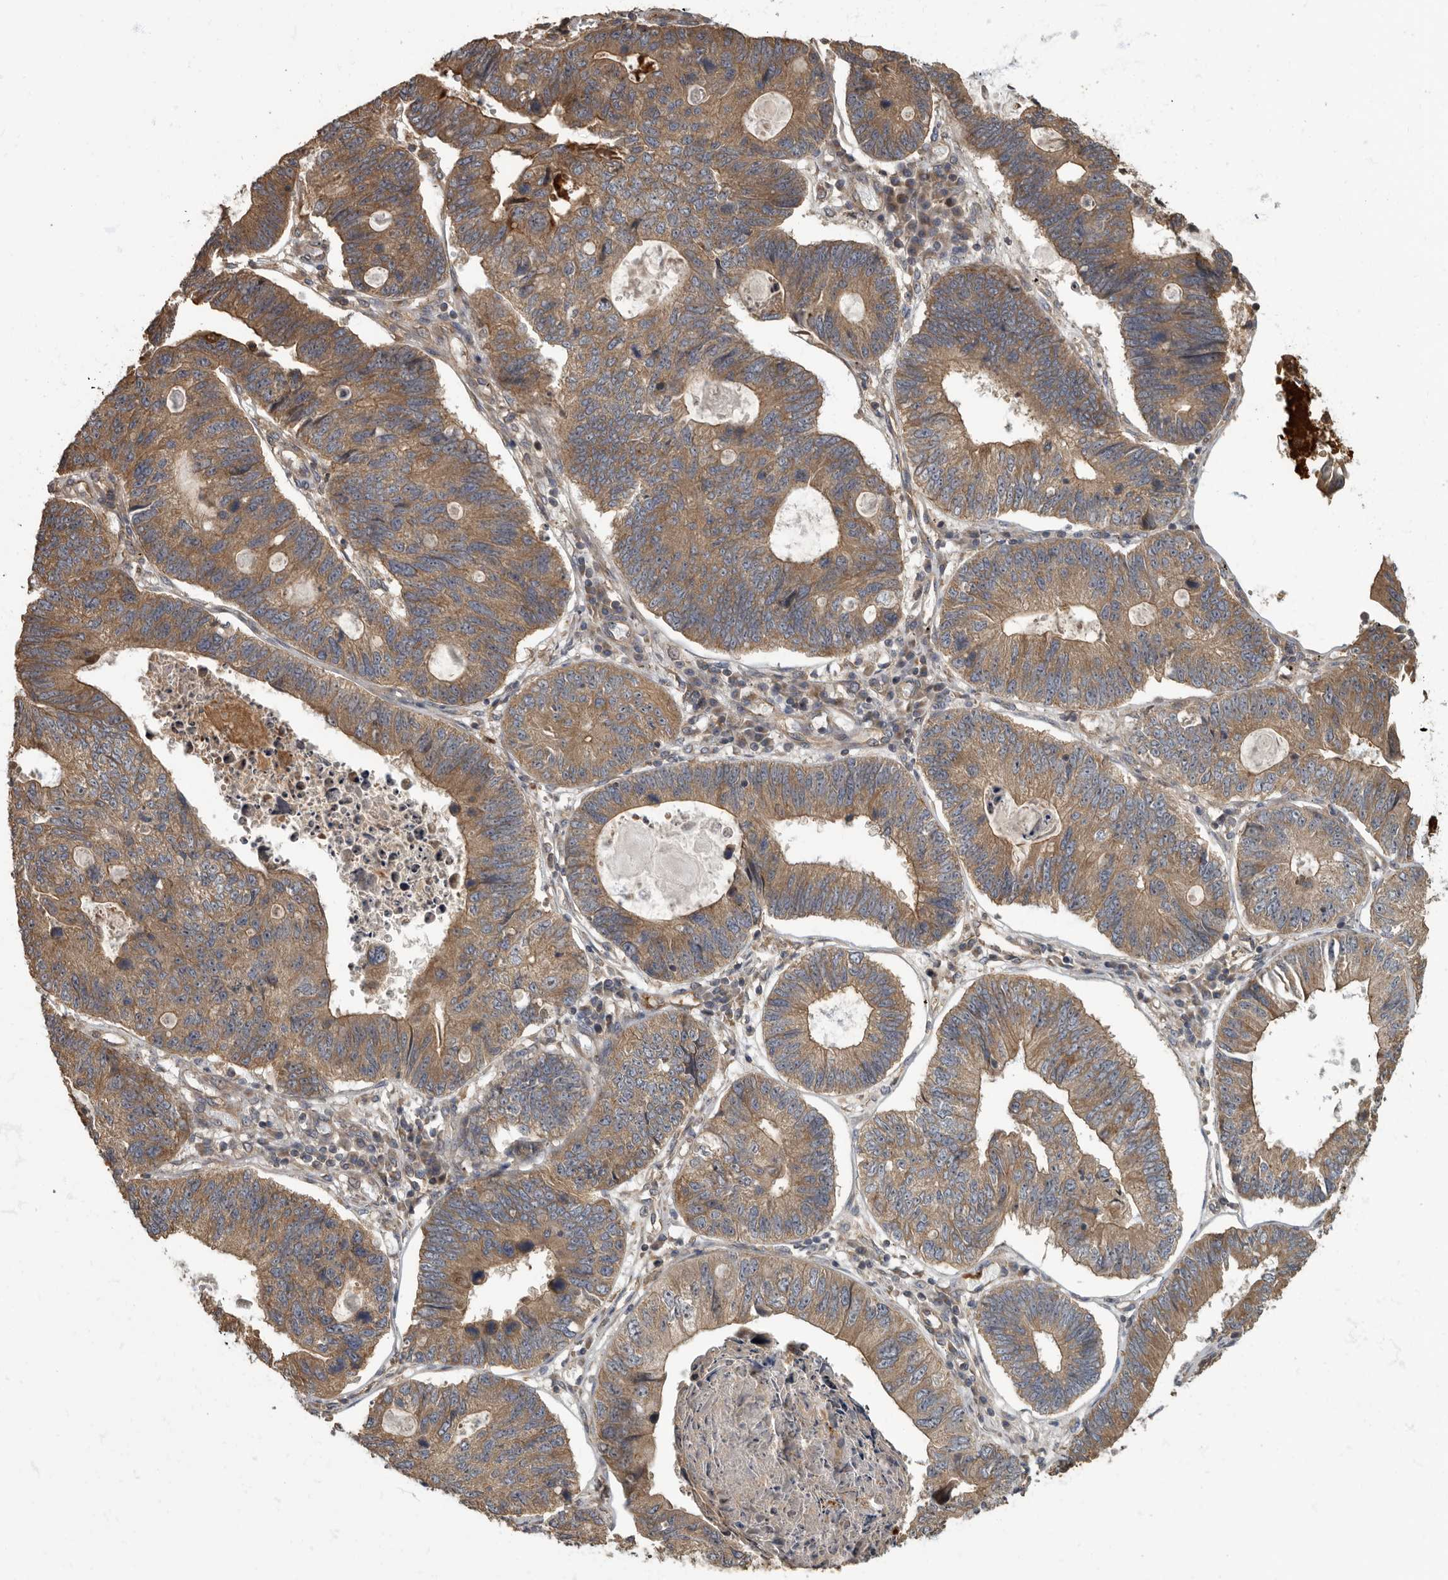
{"staining": {"intensity": "moderate", "quantity": ">75%", "location": "cytoplasmic/membranous"}, "tissue": "stomach cancer", "cell_type": "Tumor cells", "image_type": "cancer", "snomed": [{"axis": "morphology", "description": "Adenocarcinoma, NOS"}, {"axis": "topography", "description": "Stomach"}], "caption": "Stomach cancer (adenocarcinoma) stained for a protein reveals moderate cytoplasmic/membranous positivity in tumor cells. (DAB (3,3'-diaminobenzidine) = brown stain, brightfield microscopy at high magnification).", "gene": "DAAM1", "patient": {"sex": "male", "age": 59}}